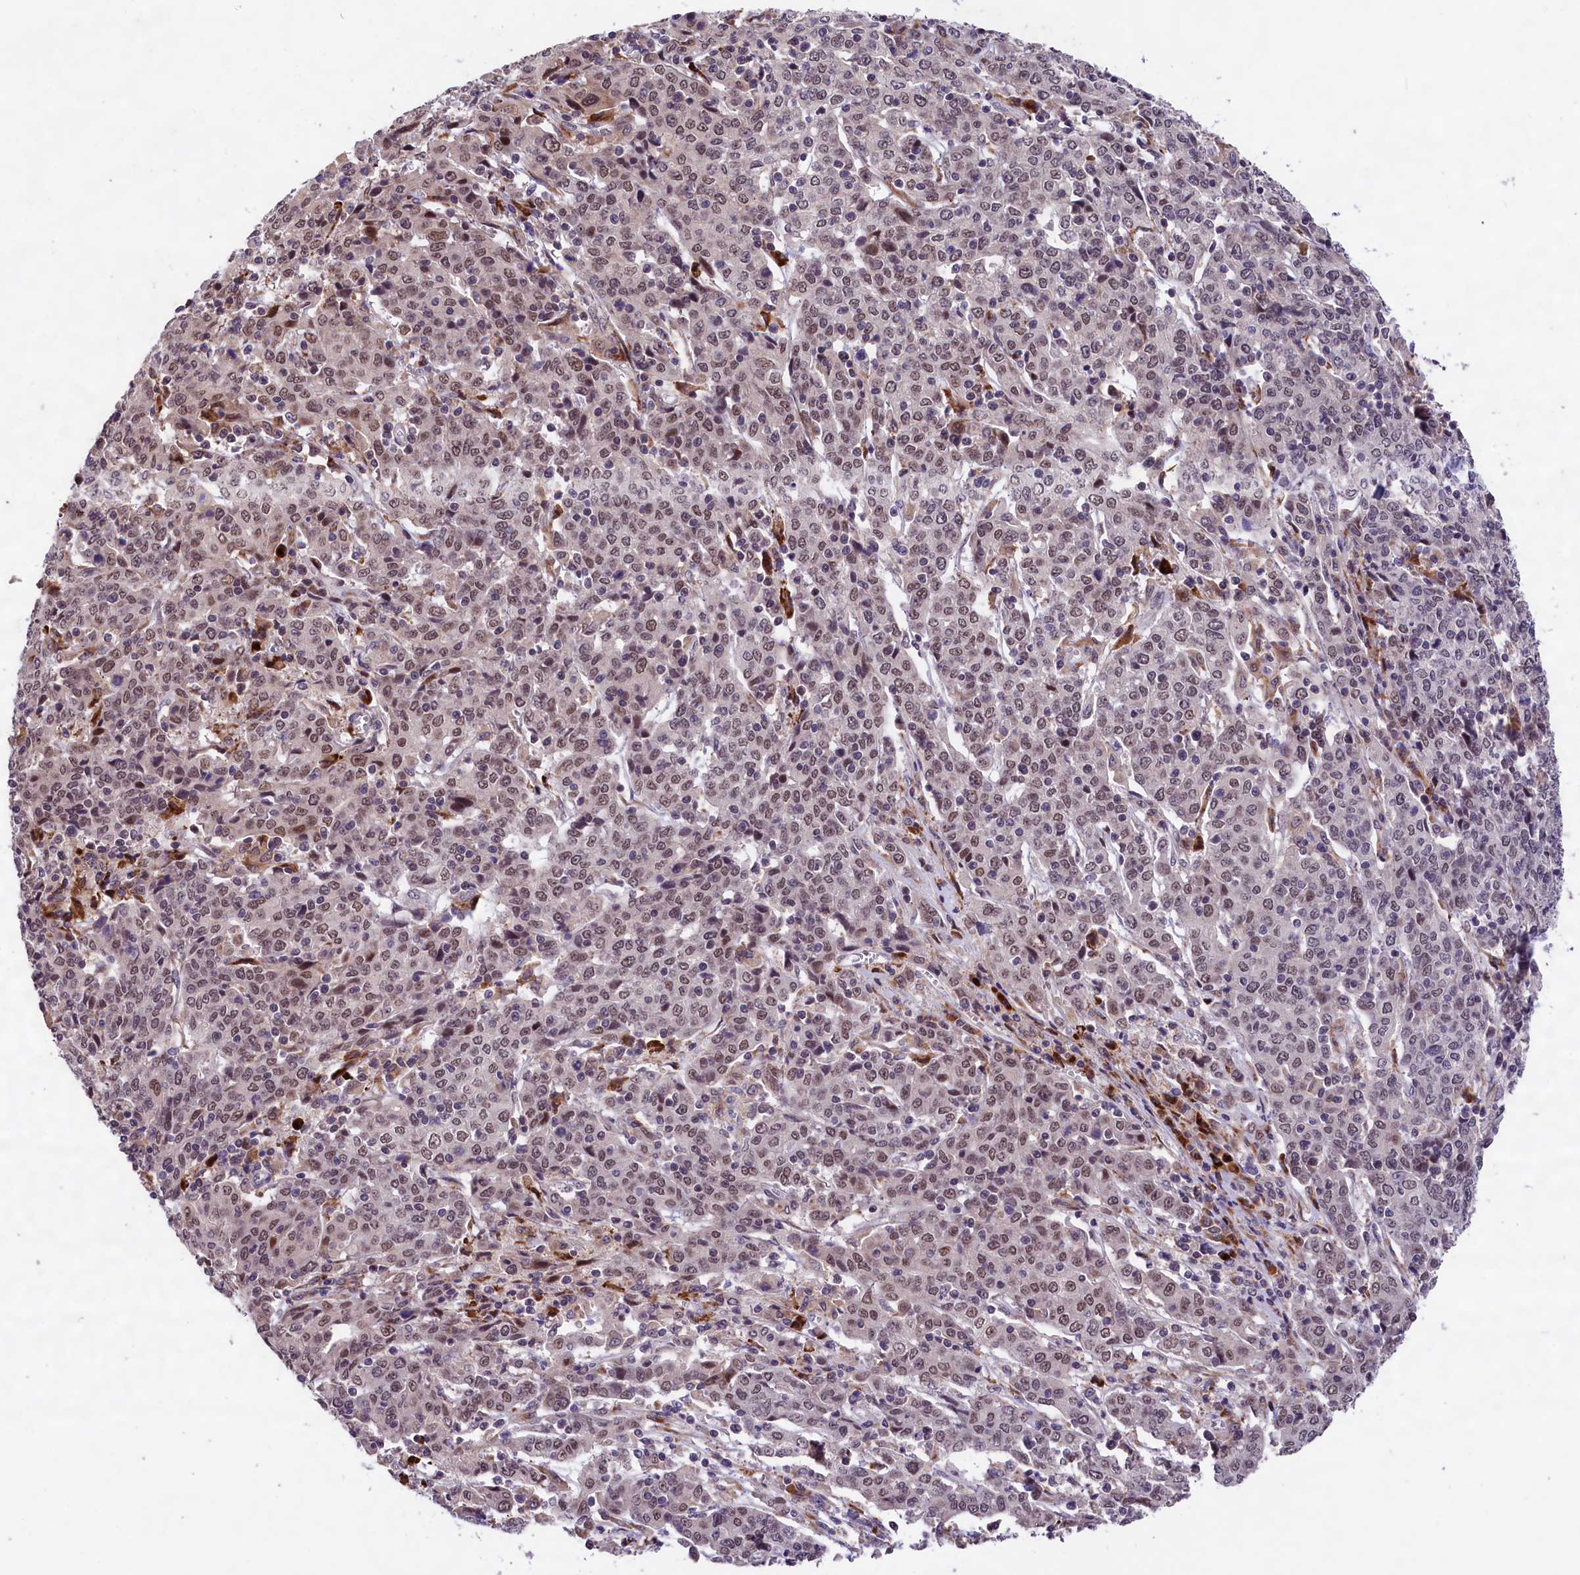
{"staining": {"intensity": "moderate", "quantity": ">75%", "location": "nuclear"}, "tissue": "cervical cancer", "cell_type": "Tumor cells", "image_type": "cancer", "snomed": [{"axis": "morphology", "description": "Squamous cell carcinoma, NOS"}, {"axis": "topography", "description": "Cervix"}], "caption": "A medium amount of moderate nuclear staining is seen in approximately >75% of tumor cells in cervical cancer (squamous cell carcinoma) tissue.", "gene": "FBXO45", "patient": {"sex": "female", "age": 67}}